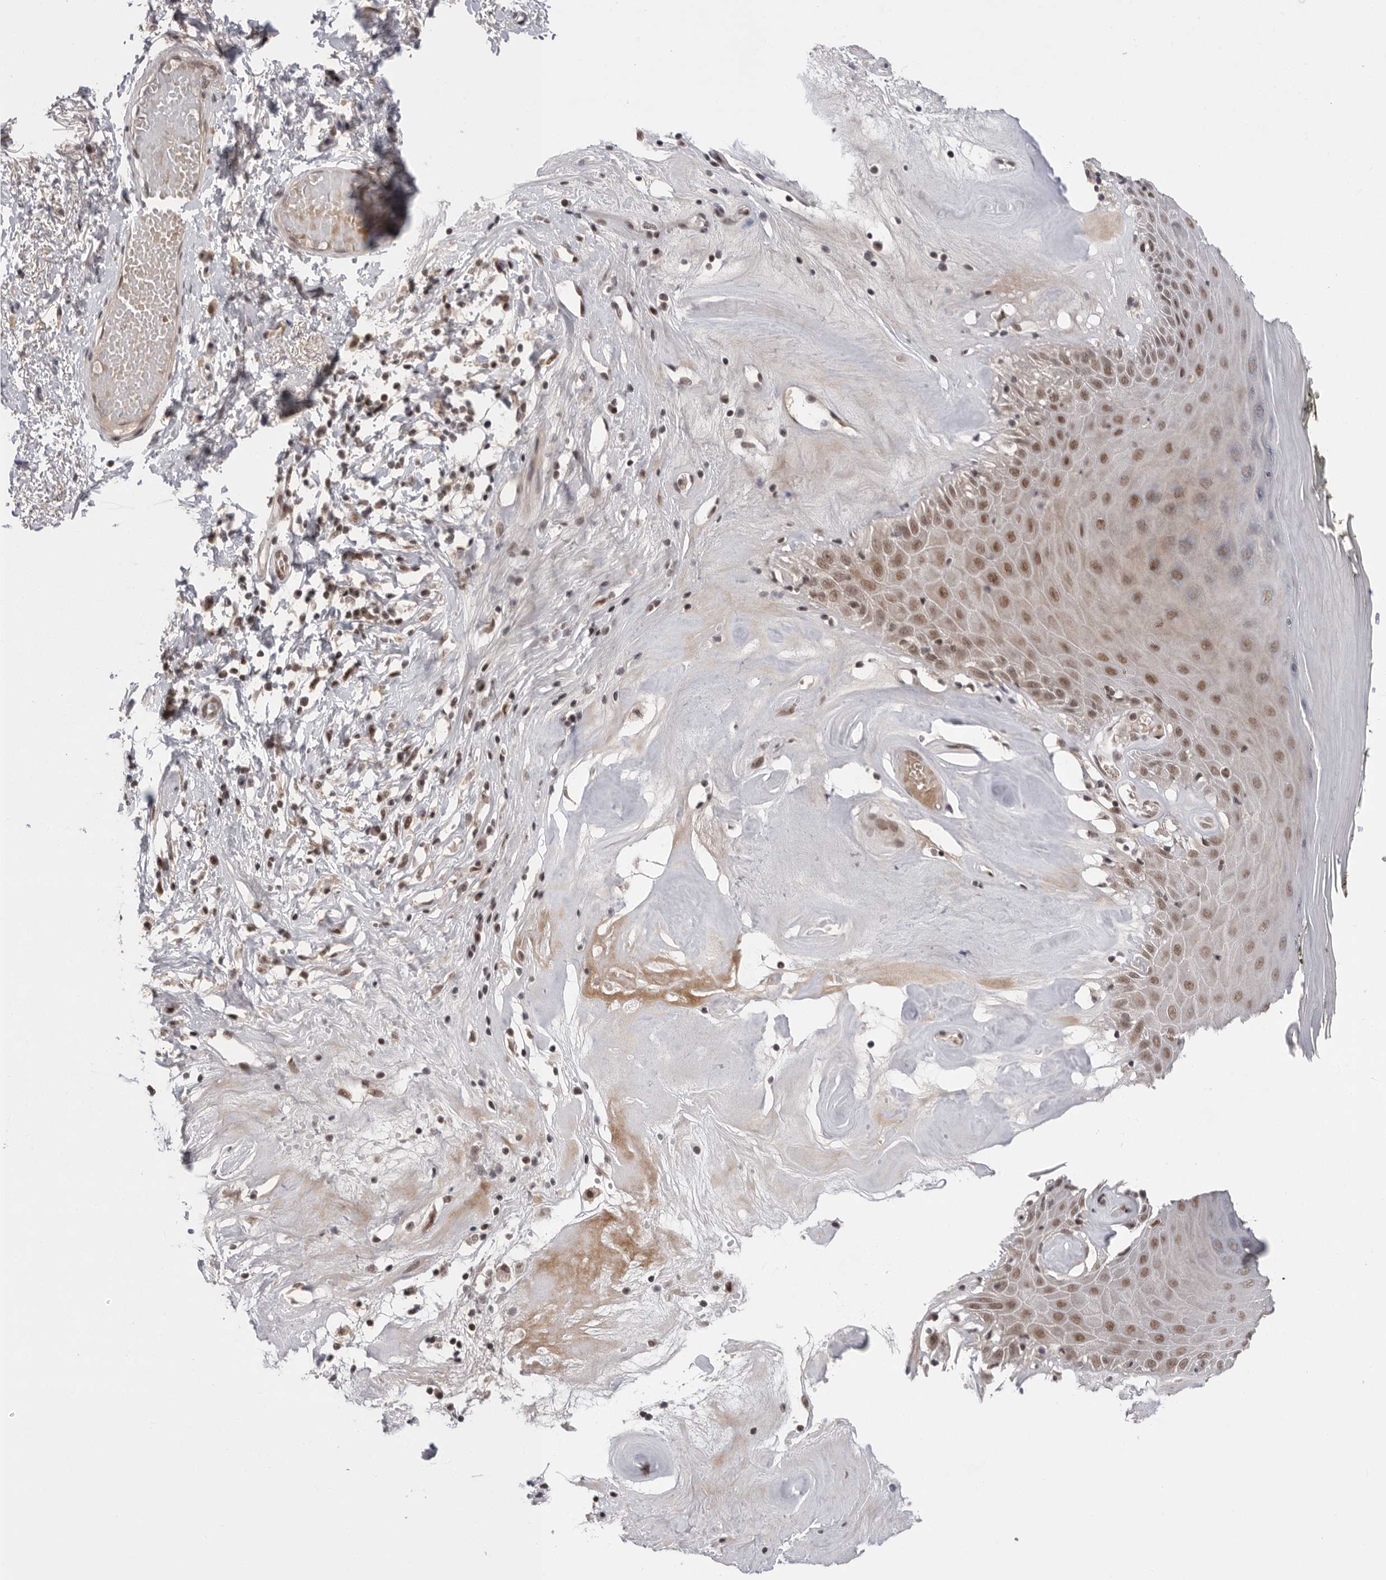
{"staining": {"intensity": "moderate", "quantity": ">75%", "location": "nuclear"}, "tissue": "skin", "cell_type": "Epidermal cells", "image_type": "normal", "snomed": [{"axis": "morphology", "description": "Normal tissue, NOS"}, {"axis": "morphology", "description": "Inflammation, NOS"}, {"axis": "topography", "description": "Vulva"}], "caption": "This photomicrograph shows normal skin stained with IHC to label a protein in brown. The nuclear of epidermal cells show moderate positivity for the protein. Nuclei are counter-stained blue.", "gene": "POU5F1", "patient": {"sex": "female", "age": 84}}